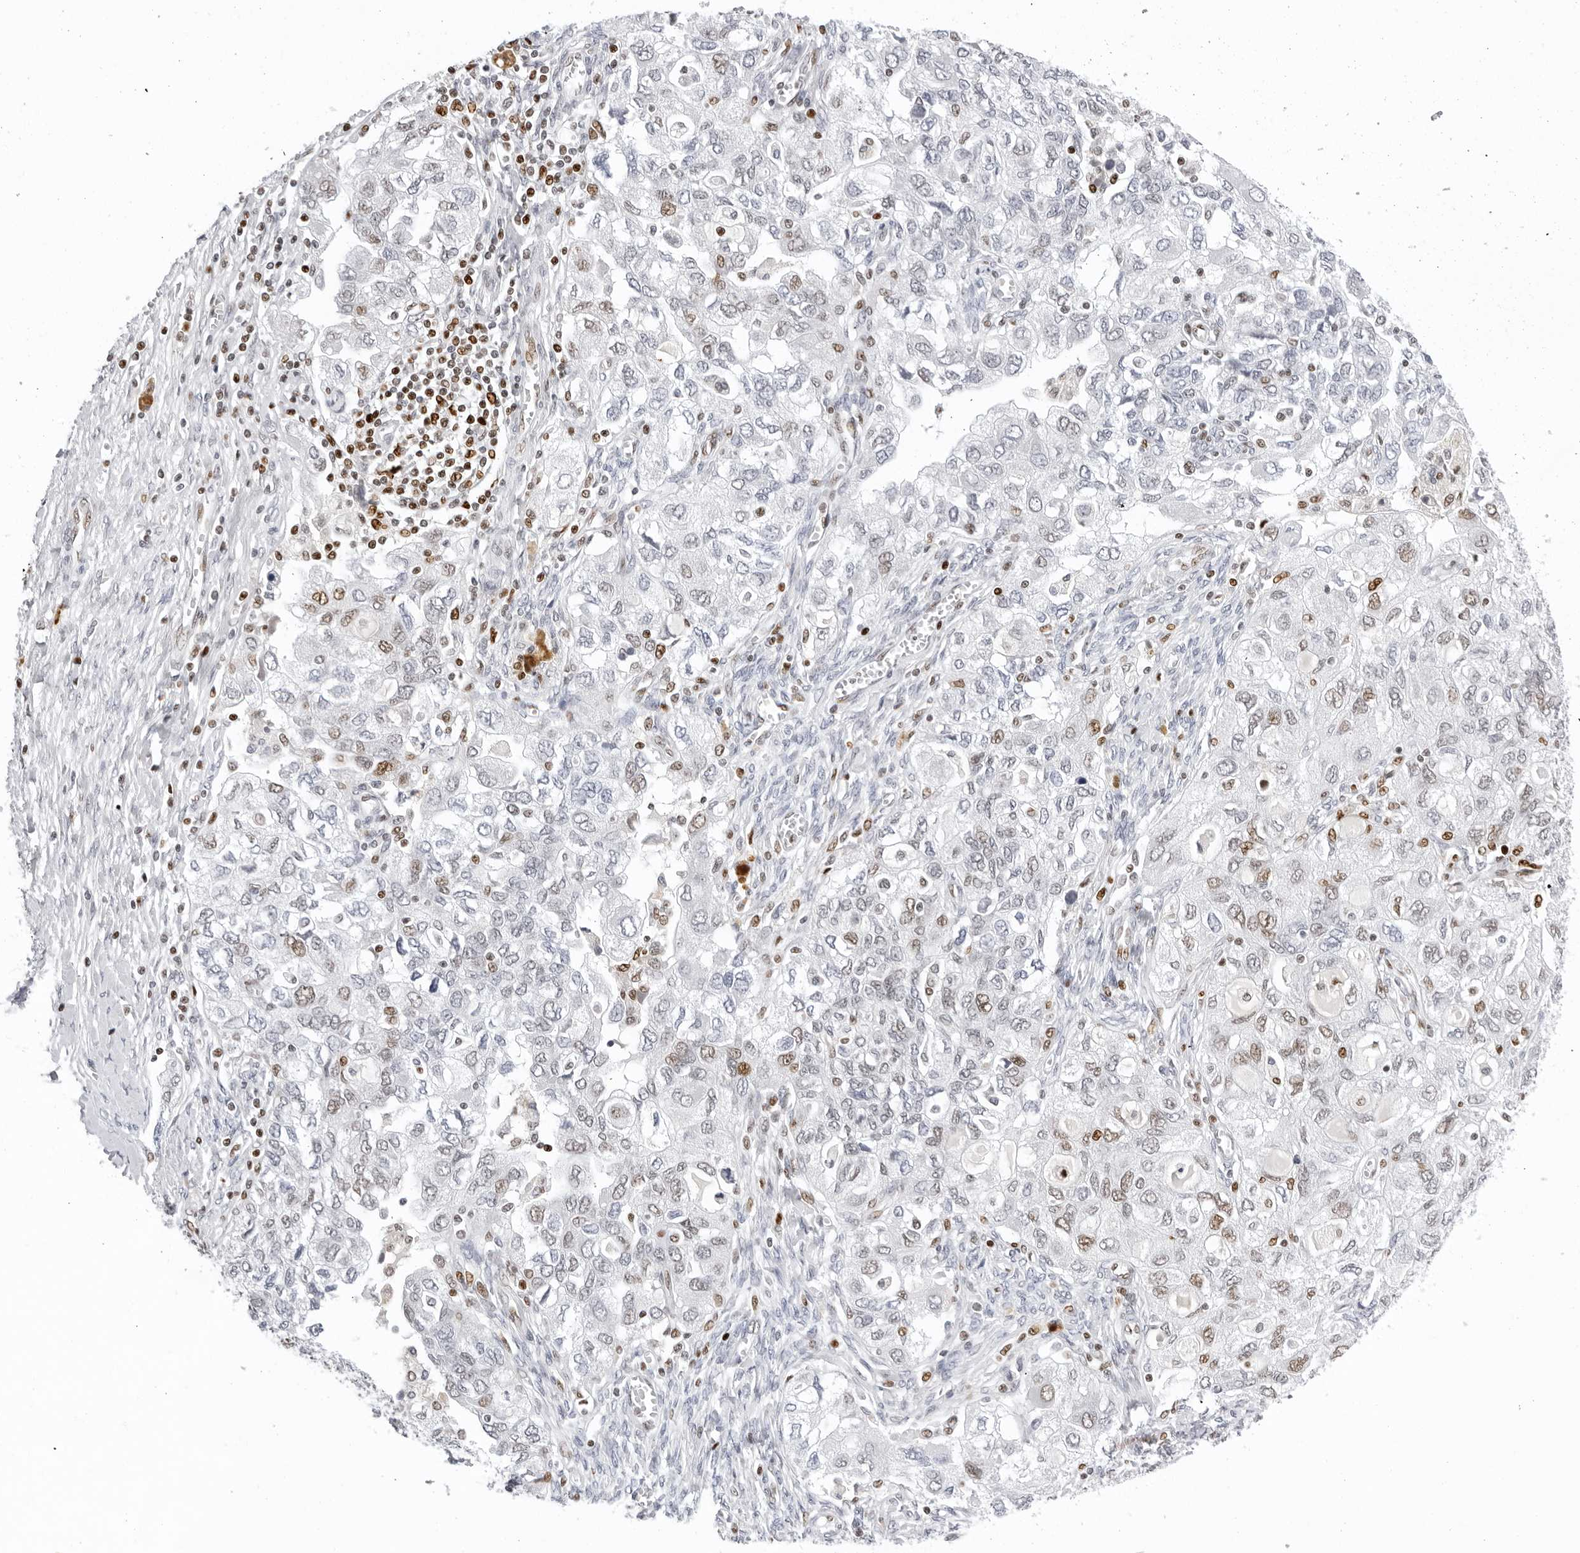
{"staining": {"intensity": "weak", "quantity": "25%-75%", "location": "nuclear"}, "tissue": "ovarian cancer", "cell_type": "Tumor cells", "image_type": "cancer", "snomed": [{"axis": "morphology", "description": "Carcinoma, NOS"}, {"axis": "morphology", "description": "Cystadenocarcinoma, serous, NOS"}, {"axis": "topography", "description": "Ovary"}], "caption": "High-magnification brightfield microscopy of ovarian cancer (serous cystadenocarcinoma) stained with DAB (3,3'-diaminobenzidine) (brown) and counterstained with hematoxylin (blue). tumor cells exhibit weak nuclear positivity is appreciated in about25%-75% of cells.", "gene": "OGG1", "patient": {"sex": "female", "age": 69}}